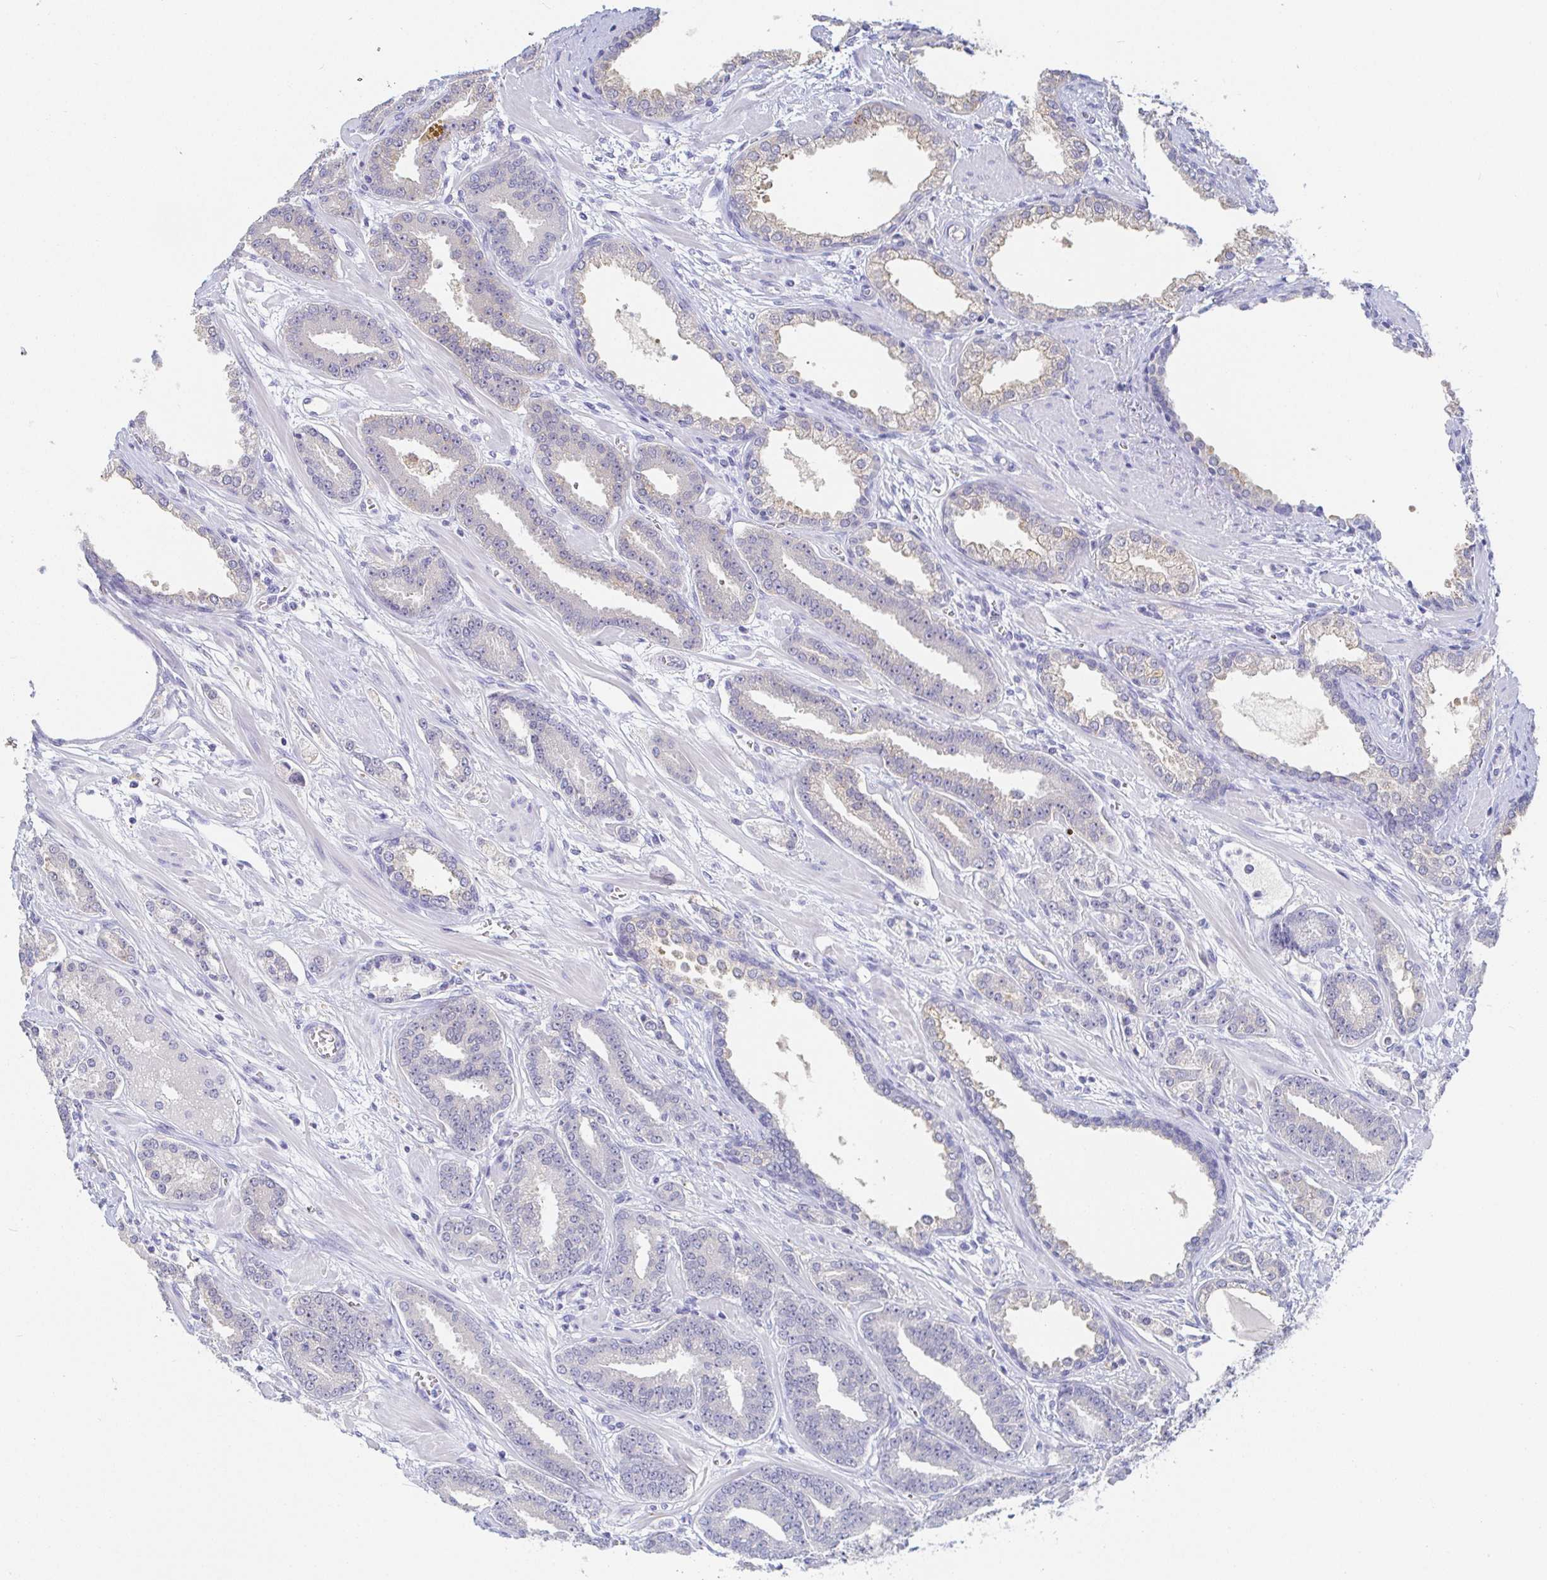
{"staining": {"intensity": "weak", "quantity": "<25%", "location": "cytoplasmic/membranous"}, "tissue": "prostate cancer", "cell_type": "Tumor cells", "image_type": "cancer", "snomed": [{"axis": "morphology", "description": "Adenocarcinoma, High grade"}, {"axis": "topography", "description": "Prostate"}], "caption": "An image of prostate cancer (adenocarcinoma (high-grade)) stained for a protein reveals no brown staining in tumor cells.", "gene": "PDE6B", "patient": {"sex": "male", "age": 60}}